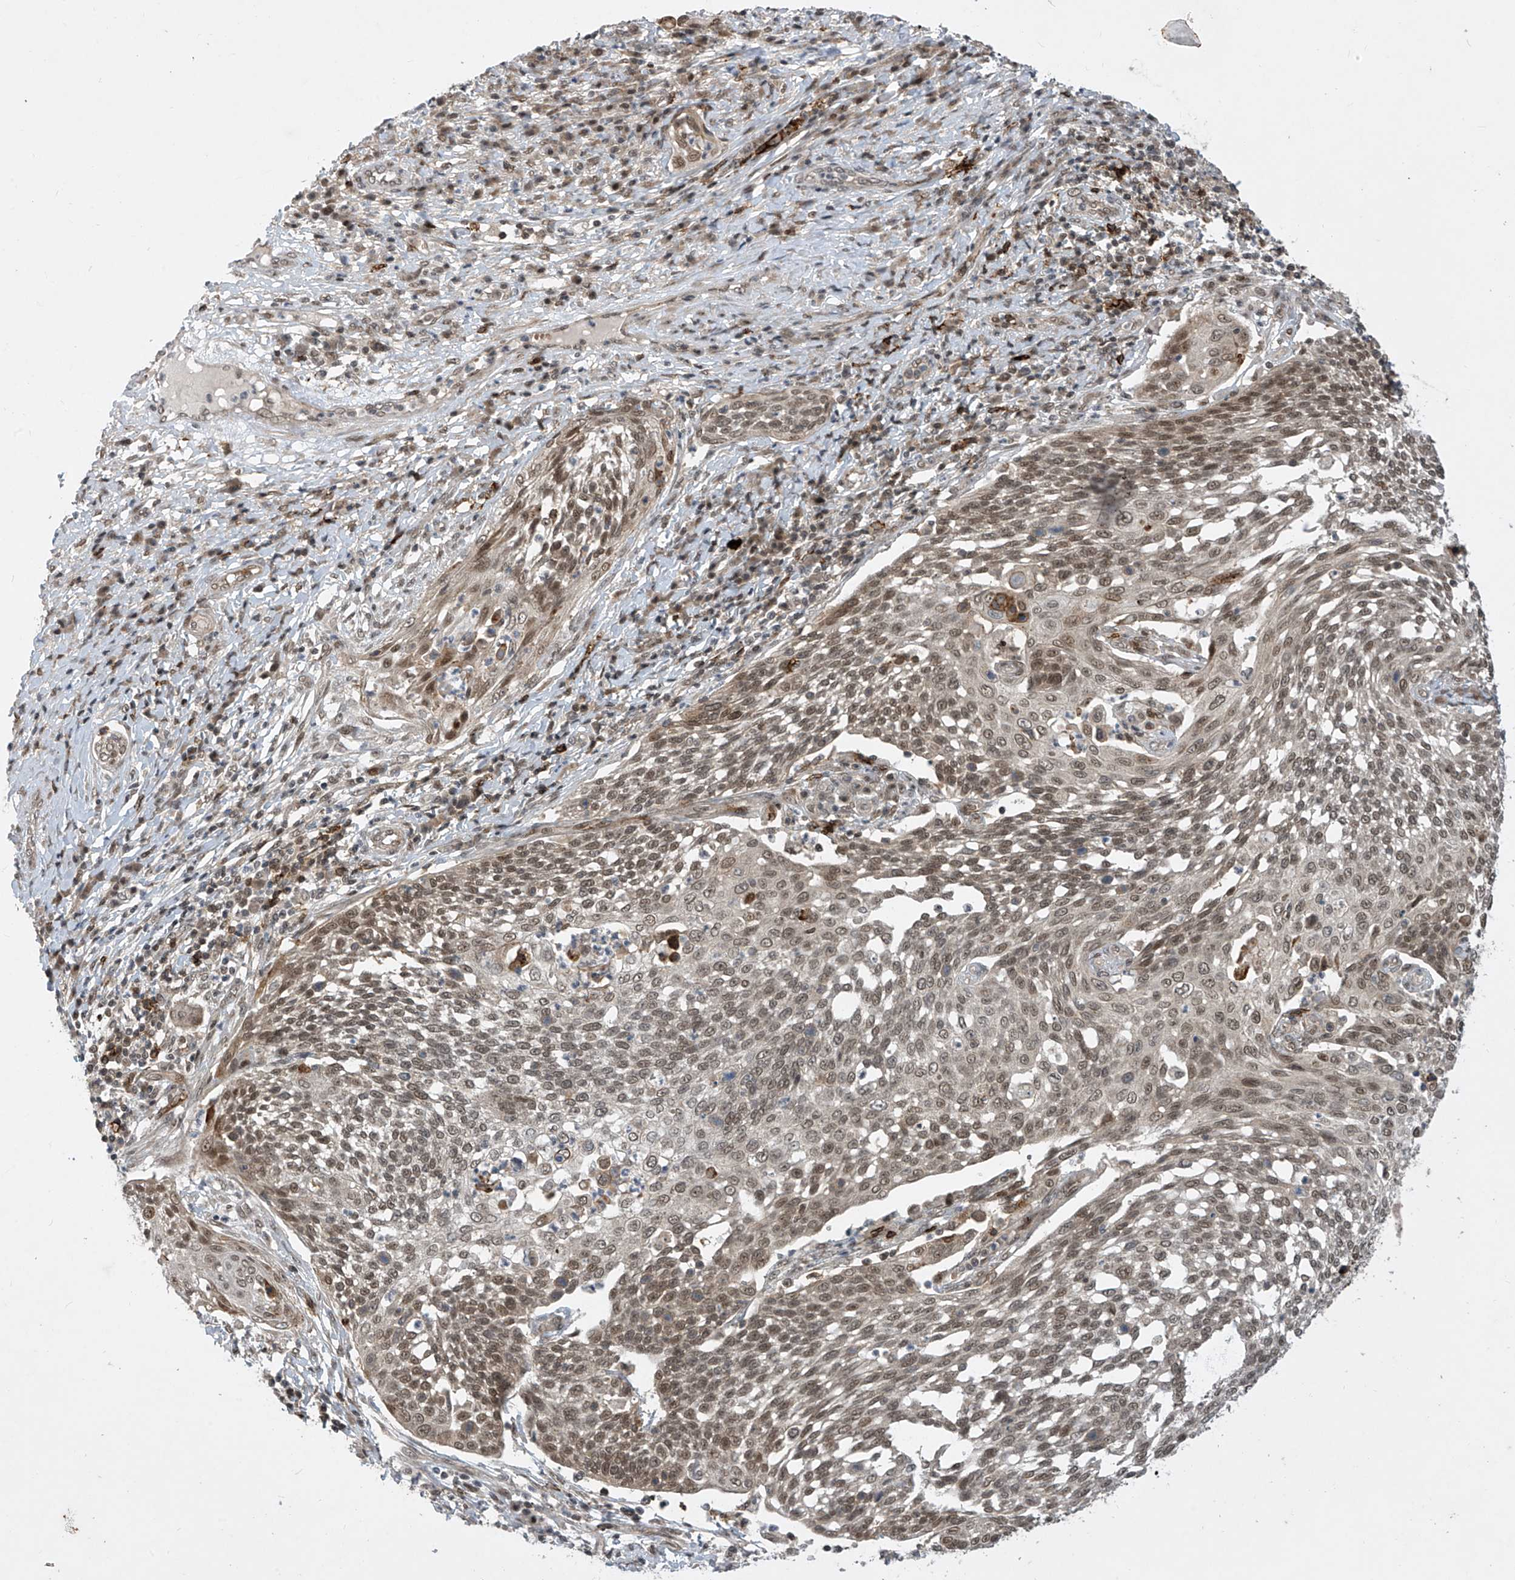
{"staining": {"intensity": "moderate", "quantity": ">75%", "location": "nuclear"}, "tissue": "cervical cancer", "cell_type": "Tumor cells", "image_type": "cancer", "snomed": [{"axis": "morphology", "description": "Squamous cell carcinoma, NOS"}, {"axis": "topography", "description": "Cervix"}], "caption": "DAB (3,3'-diaminobenzidine) immunohistochemical staining of human cervical cancer (squamous cell carcinoma) shows moderate nuclear protein expression in about >75% of tumor cells. (Stains: DAB (3,3'-diaminobenzidine) in brown, nuclei in blue, Microscopy: brightfield microscopy at high magnification).", "gene": "LAGE3", "patient": {"sex": "female", "age": 34}}